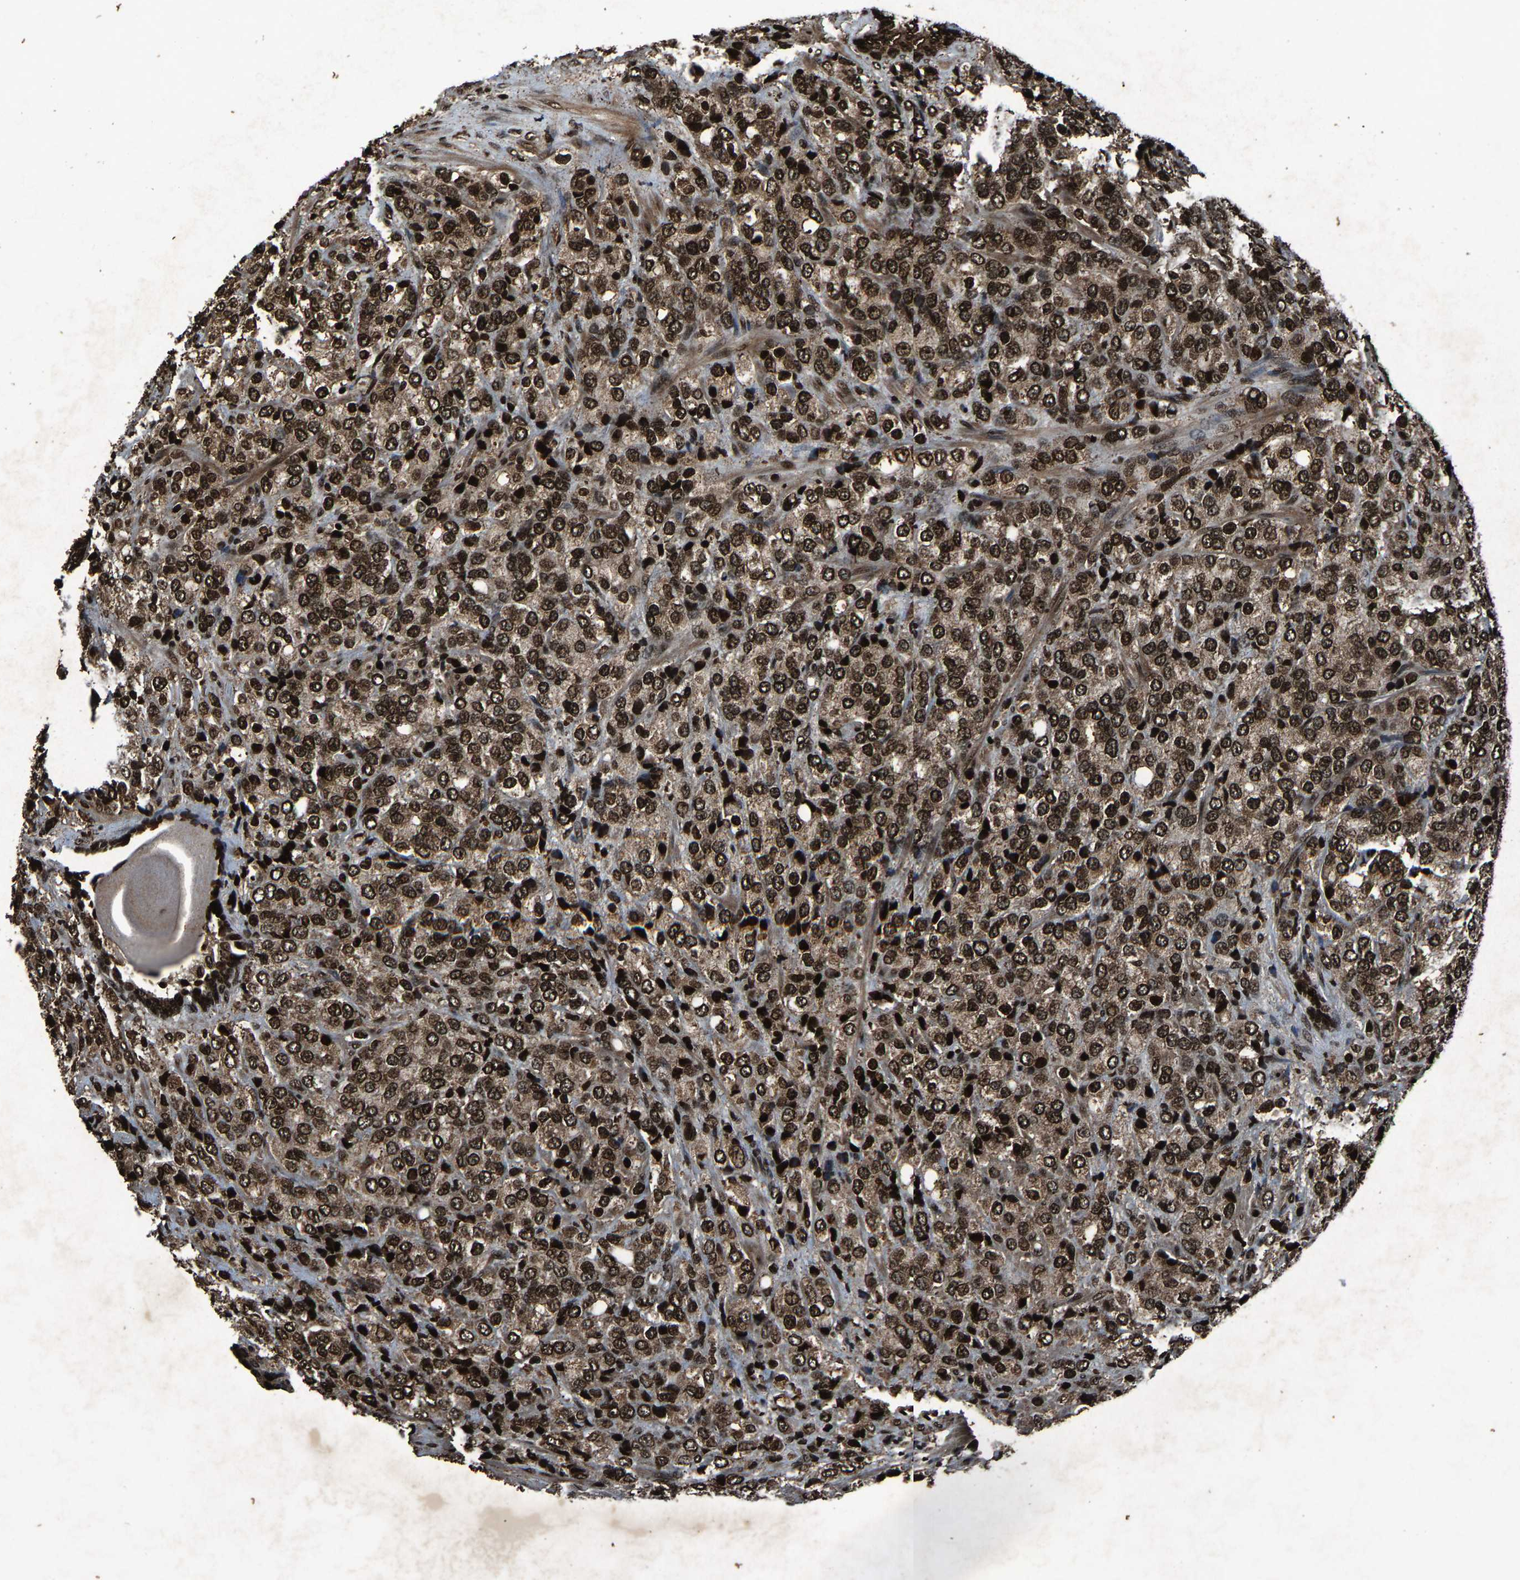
{"staining": {"intensity": "strong", "quantity": ">75%", "location": "cytoplasmic/membranous,nuclear"}, "tissue": "prostate cancer", "cell_type": "Tumor cells", "image_type": "cancer", "snomed": [{"axis": "morphology", "description": "Adenocarcinoma, Medium grade"}, {"axis": "topography", "description": "Prostate"}], "caption": "Immunohistochemistry micrograph of neoplastic tissue: human prostate medium-grade adenocarcinoma stained using immunohistochemistry shows high levels of strong protein expression localized specifically in the cytoplasmic/membranous and nuclear of tumor cells, appearing as a cytoplasmic/membranous and nuclear brown color.", "gene": "H4C1", "patient": {"sex": "male", "age": 70}}